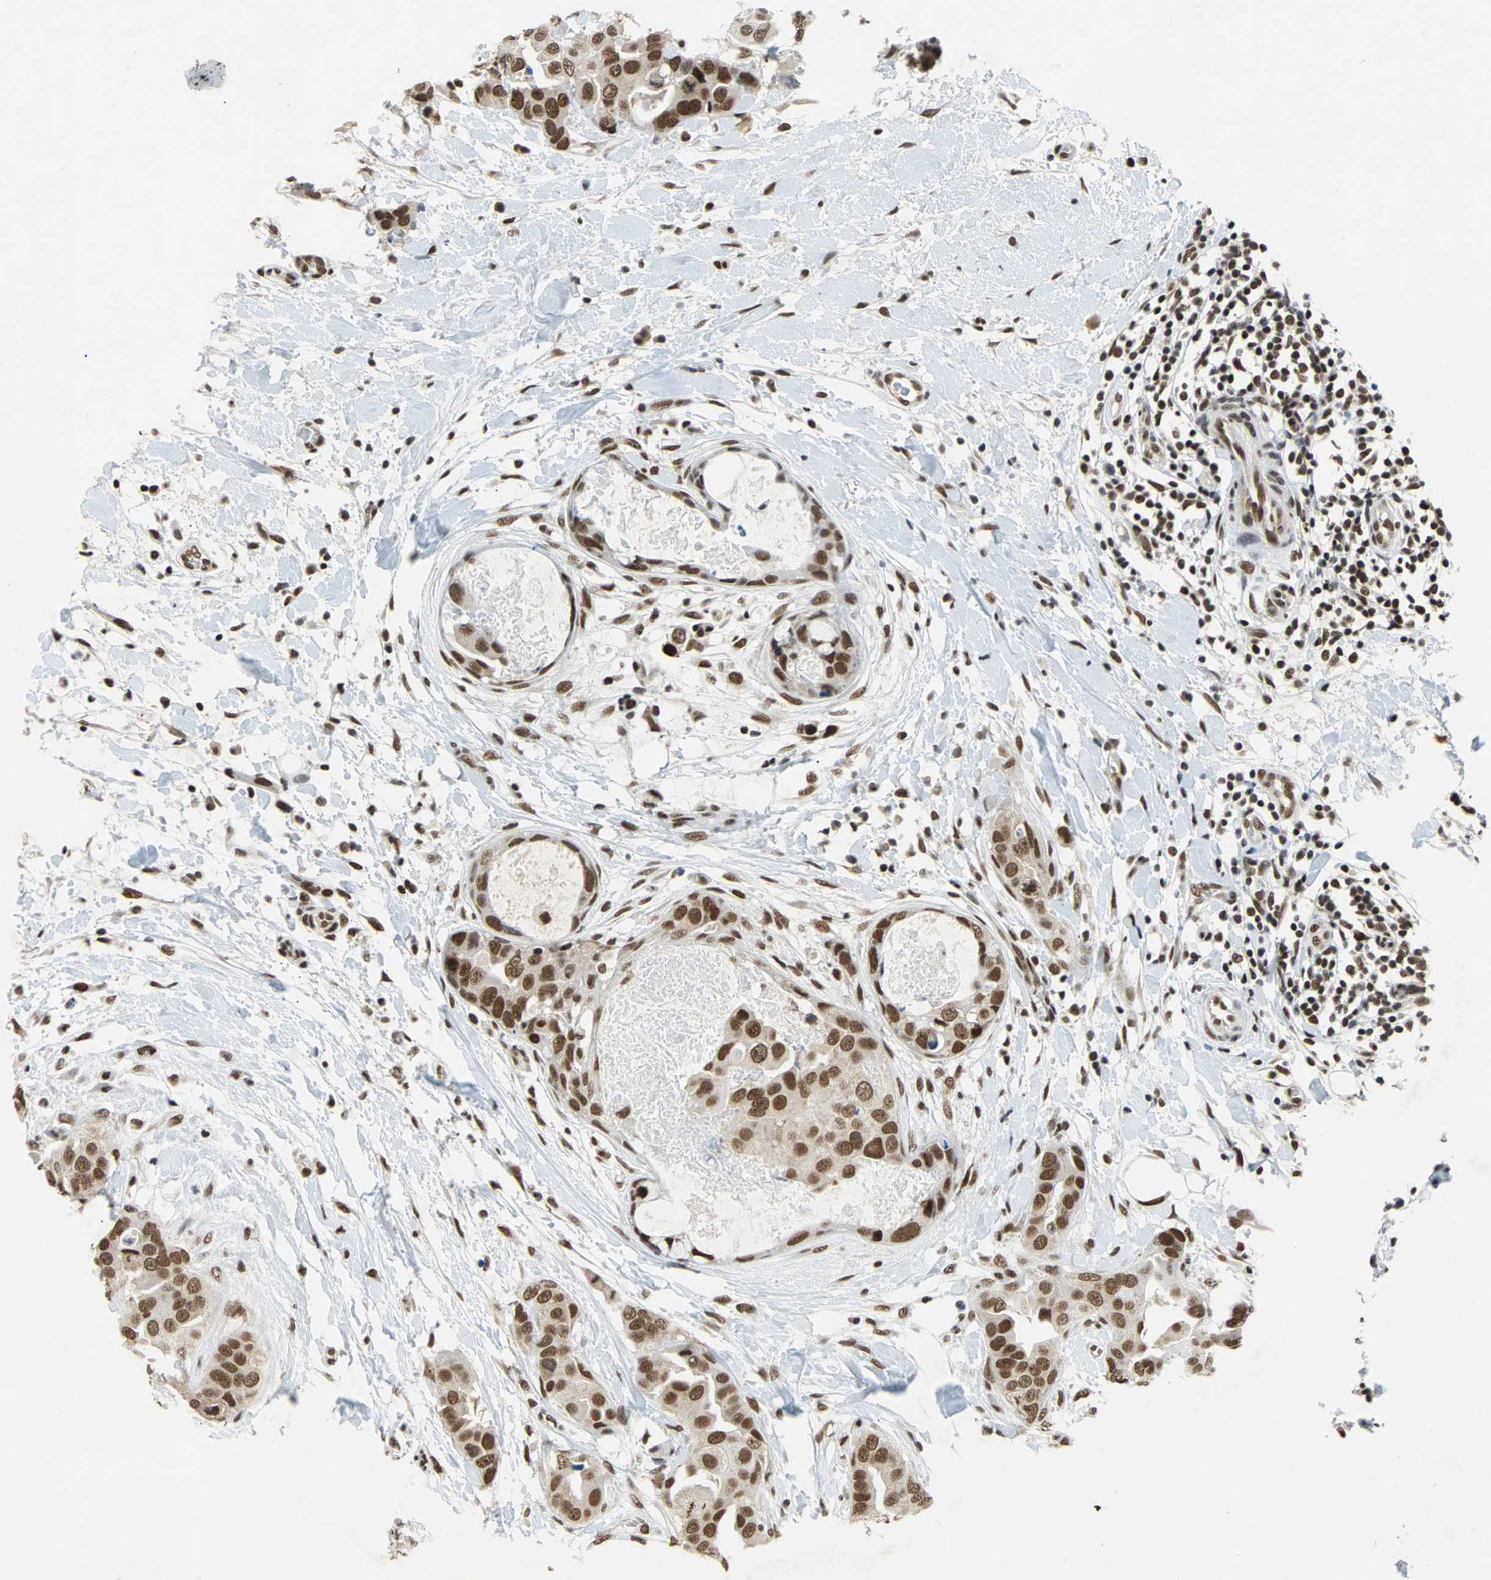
{"staining": {"intensity": "strong", "quantity": ">75%", "location": "nuclear"}, "tissue": "breast cancer", "cell_type": "Tumor cells", "image_type": "cancer", "snomed": [{"axis": "morphology", "description": "Duct carcinoma"}, {"axis": "topography", "description": "Breast"}], "caption": "Tumor cells show high levels of strong nuclear expression in about >75% of cells in breast cancer (infiltrating ductal carcinoma).", "gene": "GATAD2A", "patient": {"sex": "female", "age": 40}}